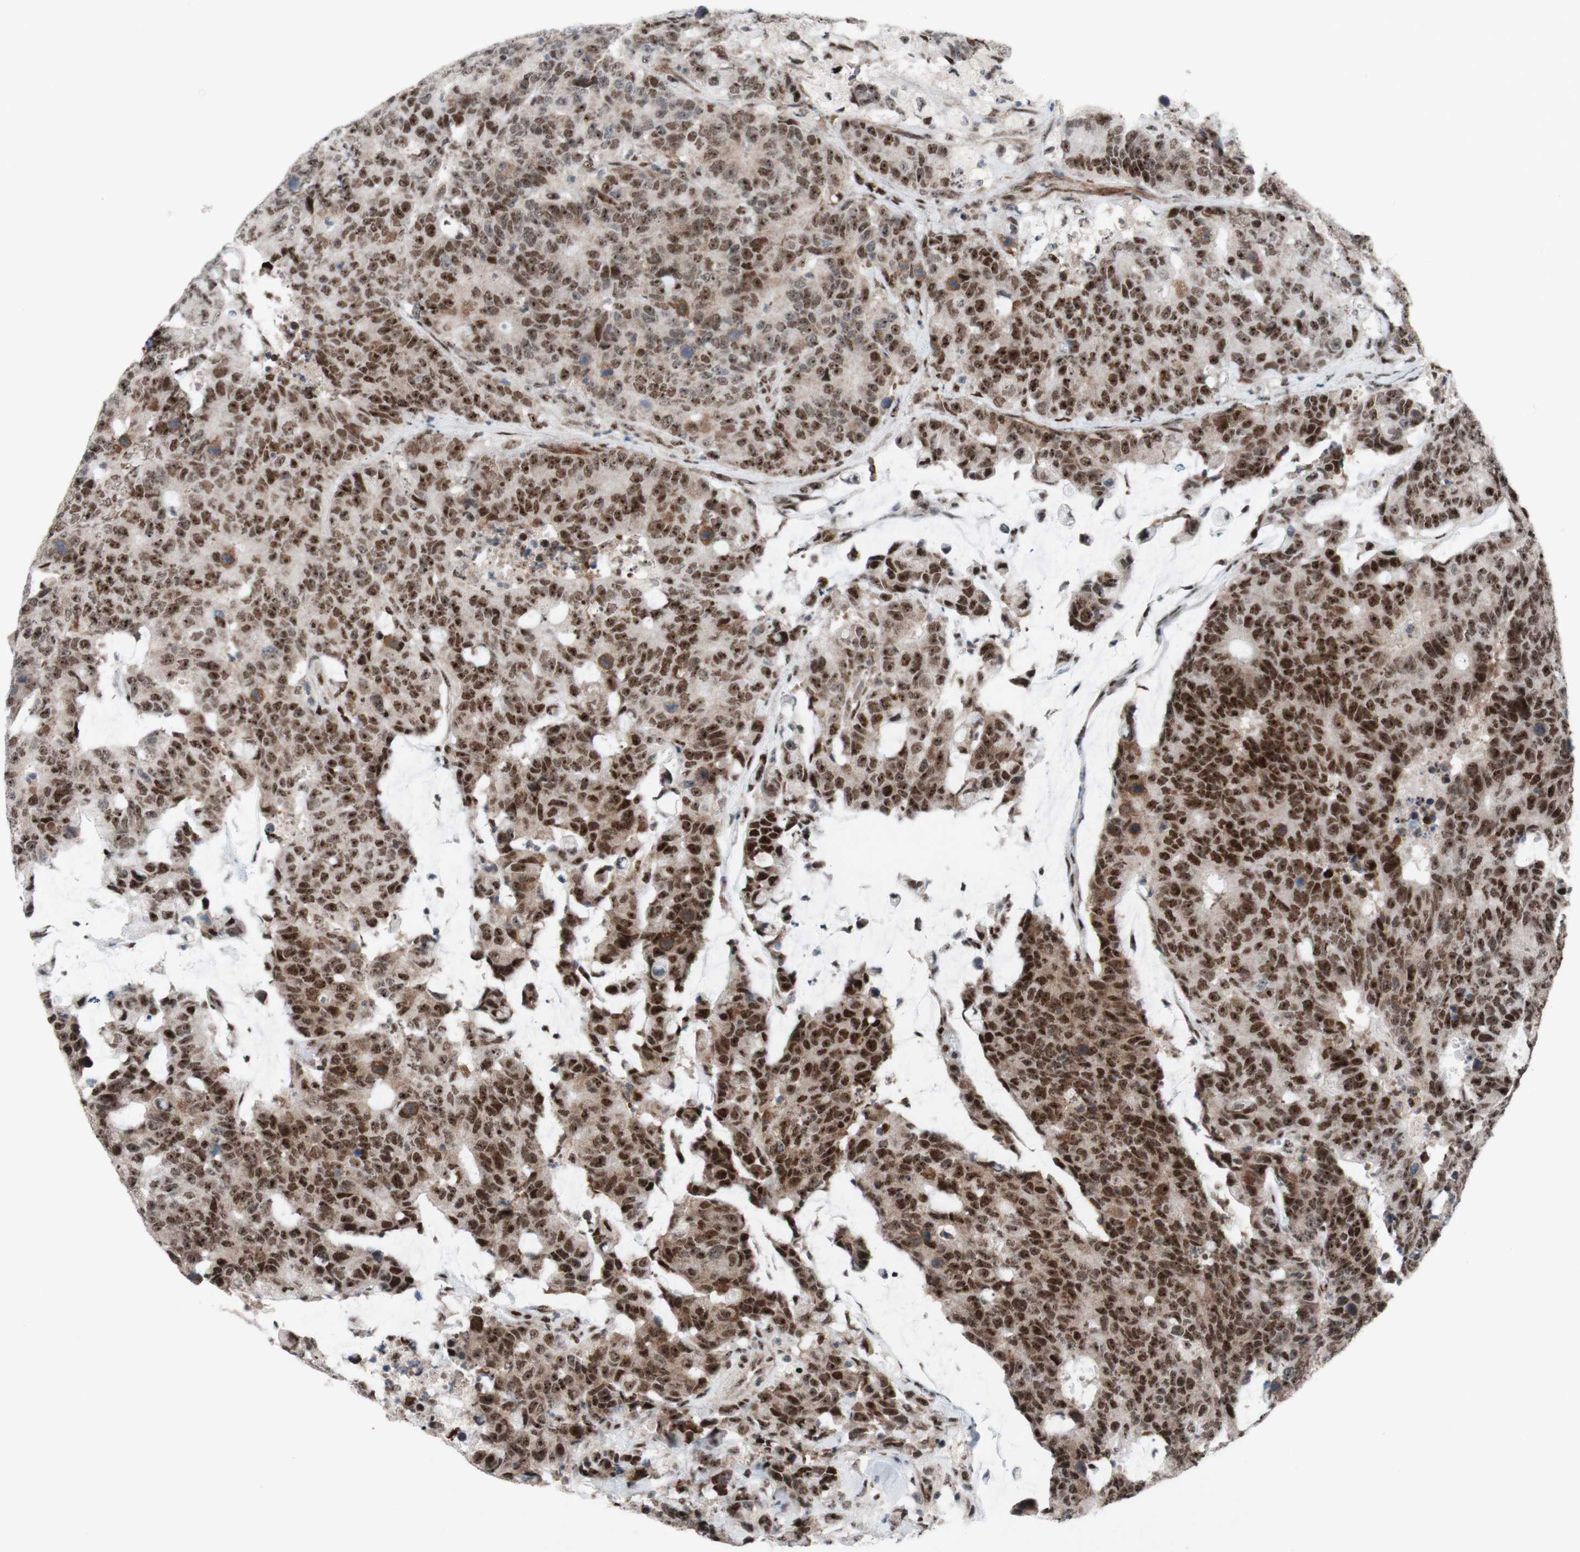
{"staining": {"intensity": "moderate", "quantity": ">75%", "location": "nuclear"}, "tissue": "colorectal cancer", "cell_type": "Tumor cells", "image_type": "cancer", "snomed": [{"axis": "morphology", "description": "Adenocarcinoma, NOS"}, {"axis": "topography", "description": "Colon"}], "caption": "DAB immunohistochemical staining of colorectal cancer shows moderate nuclear protein positivity in approximately >75% of tumor cells.", "gene": "POLR1A", "patient": {"sex": "female", "age": 86}}